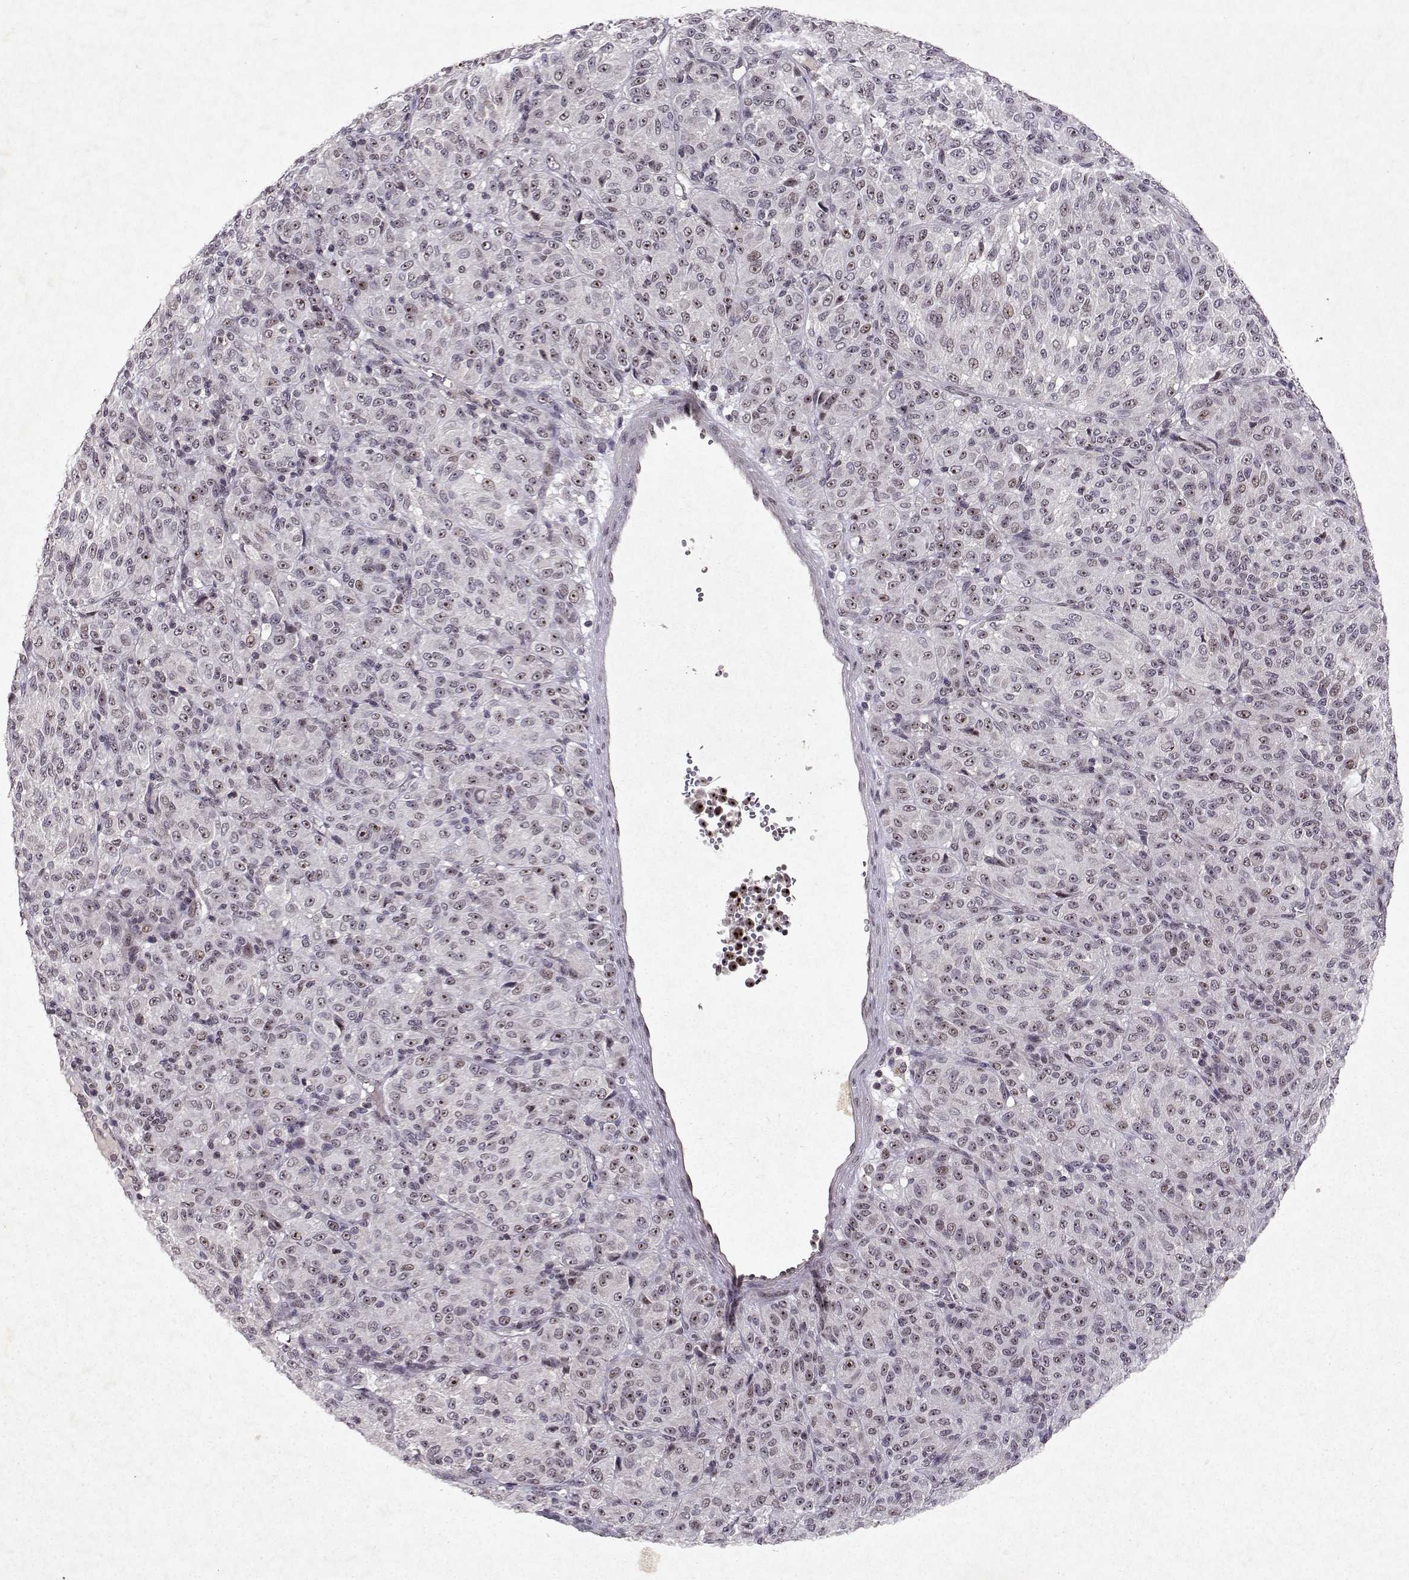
{"staining": {"intensity": "moderate", "quantity": "<25%", "location": "nuclear"}, "tissue": "melanoma", "cell_type": "Tumor cells", "image_type": "cancer", "snomed": [{"axis": "morphology", "description": "Malignant melanoma, Metastatic site"}, {"axis": "topography", "description": "Brain"}], "caption": "Moderate nuclear protein expression is seen in approximately <25% of tumor cells in malignant melanoma (metastatic site). The staining was performed using DAB, with brown indicating positive protein expression. Nuclei are stained blue with hematoxylin.", "gene": "DDX56", "patient": {"sex": "female", "age": 56}}